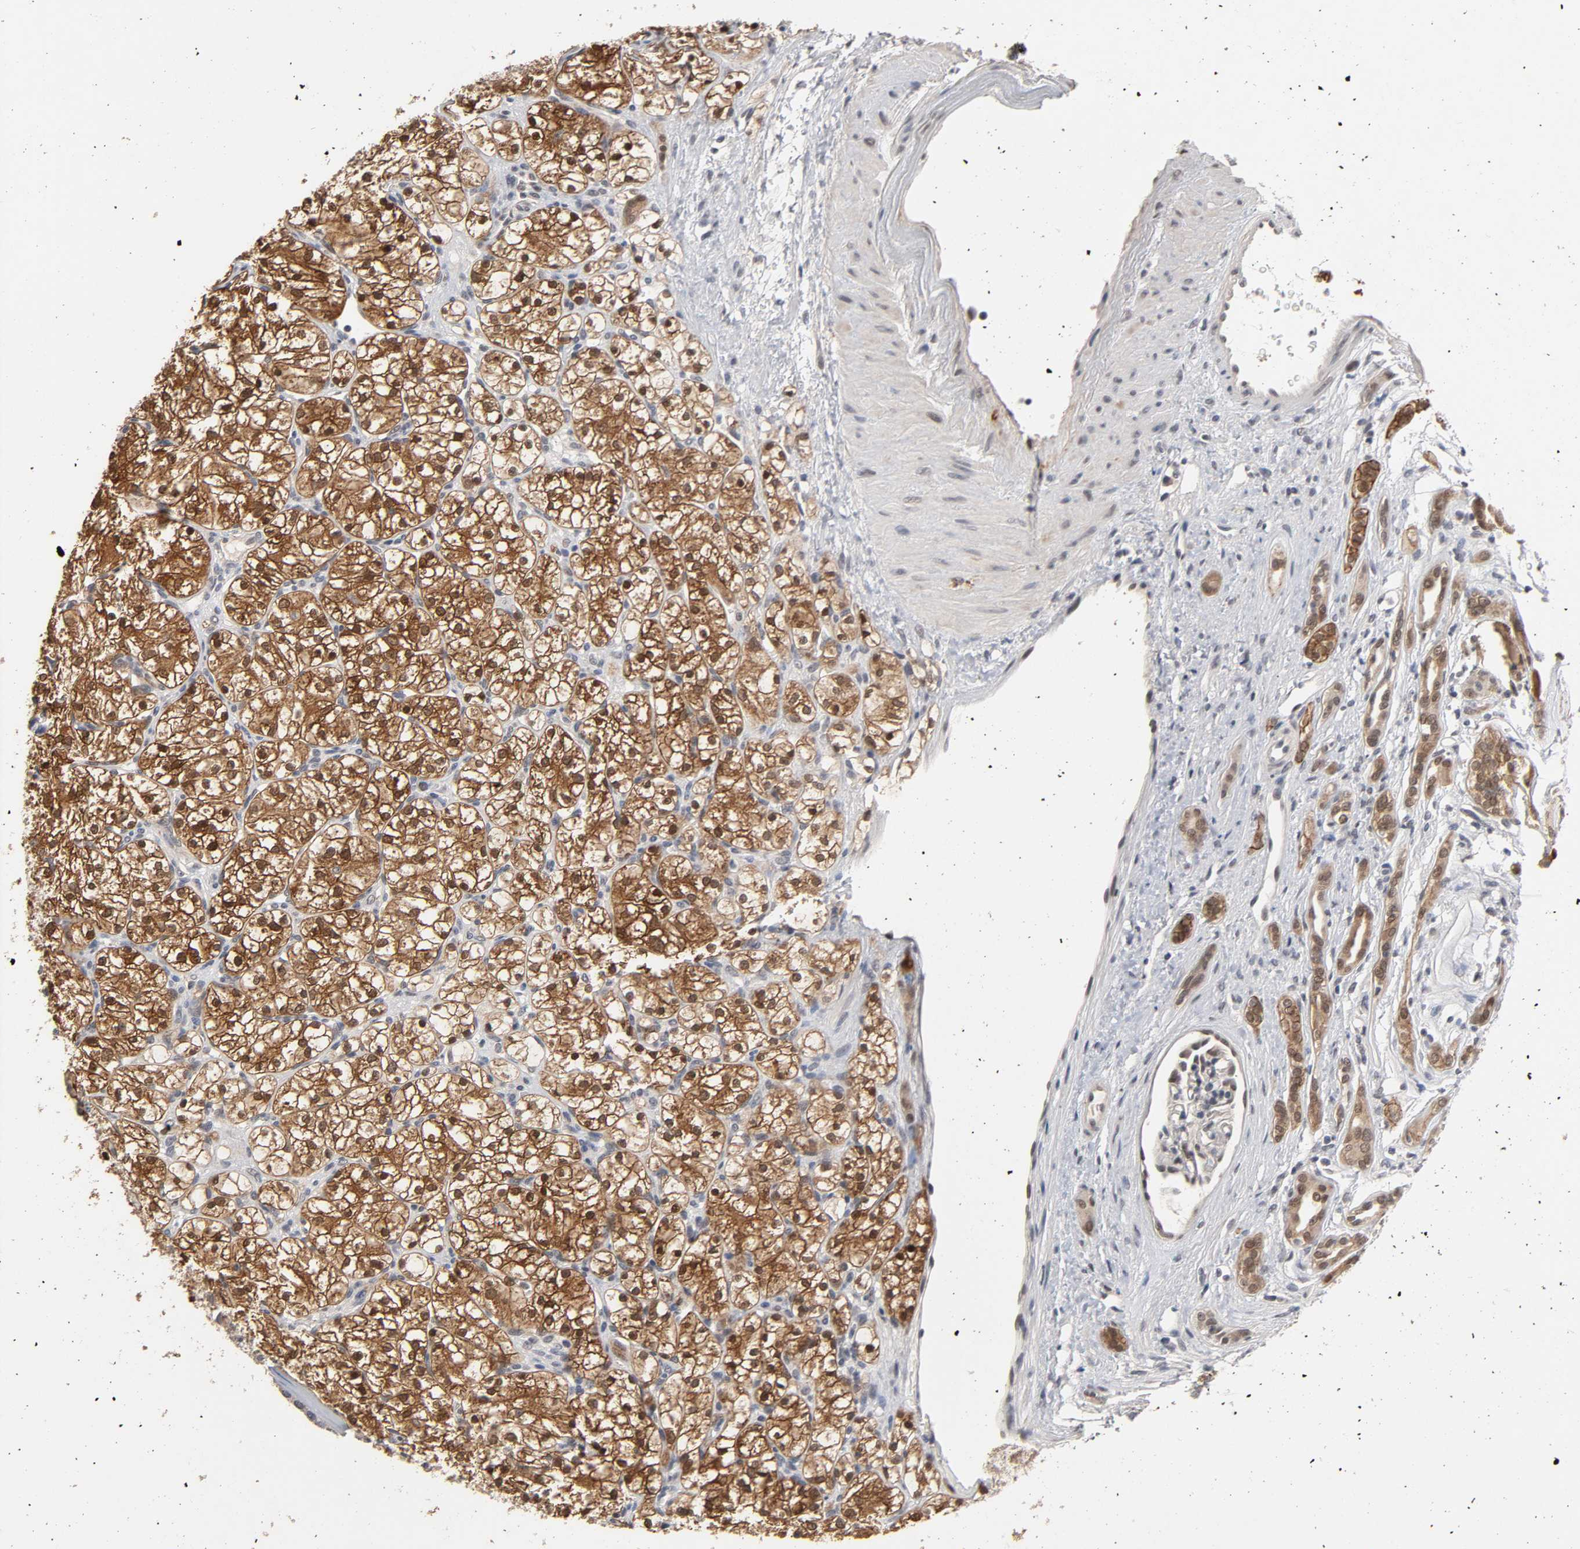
{"staining": {"intensity": "strong", "quantity": ">75%", "location": "cytoplasmic/membranous,nuclear"}, "tissue": "renal cancer", "cell_type": "Tumor cells", "image_type": "cancer", "snomed": [{"axis": "morphology", "description": "Adenocarcinoma, NOS"}, {"axis": "topography", "description": "Kidney"}], "caption": "Immunohistochemical staining of renal cancer exhibits high levels of strong cytoplasmic/membranous and nuclear staining in about >75% of tumor cells. (IHC, brightfield microscopy, high magnification).", "gene": "HTR1E", "patient": {"sex": "female", "age": 60}}